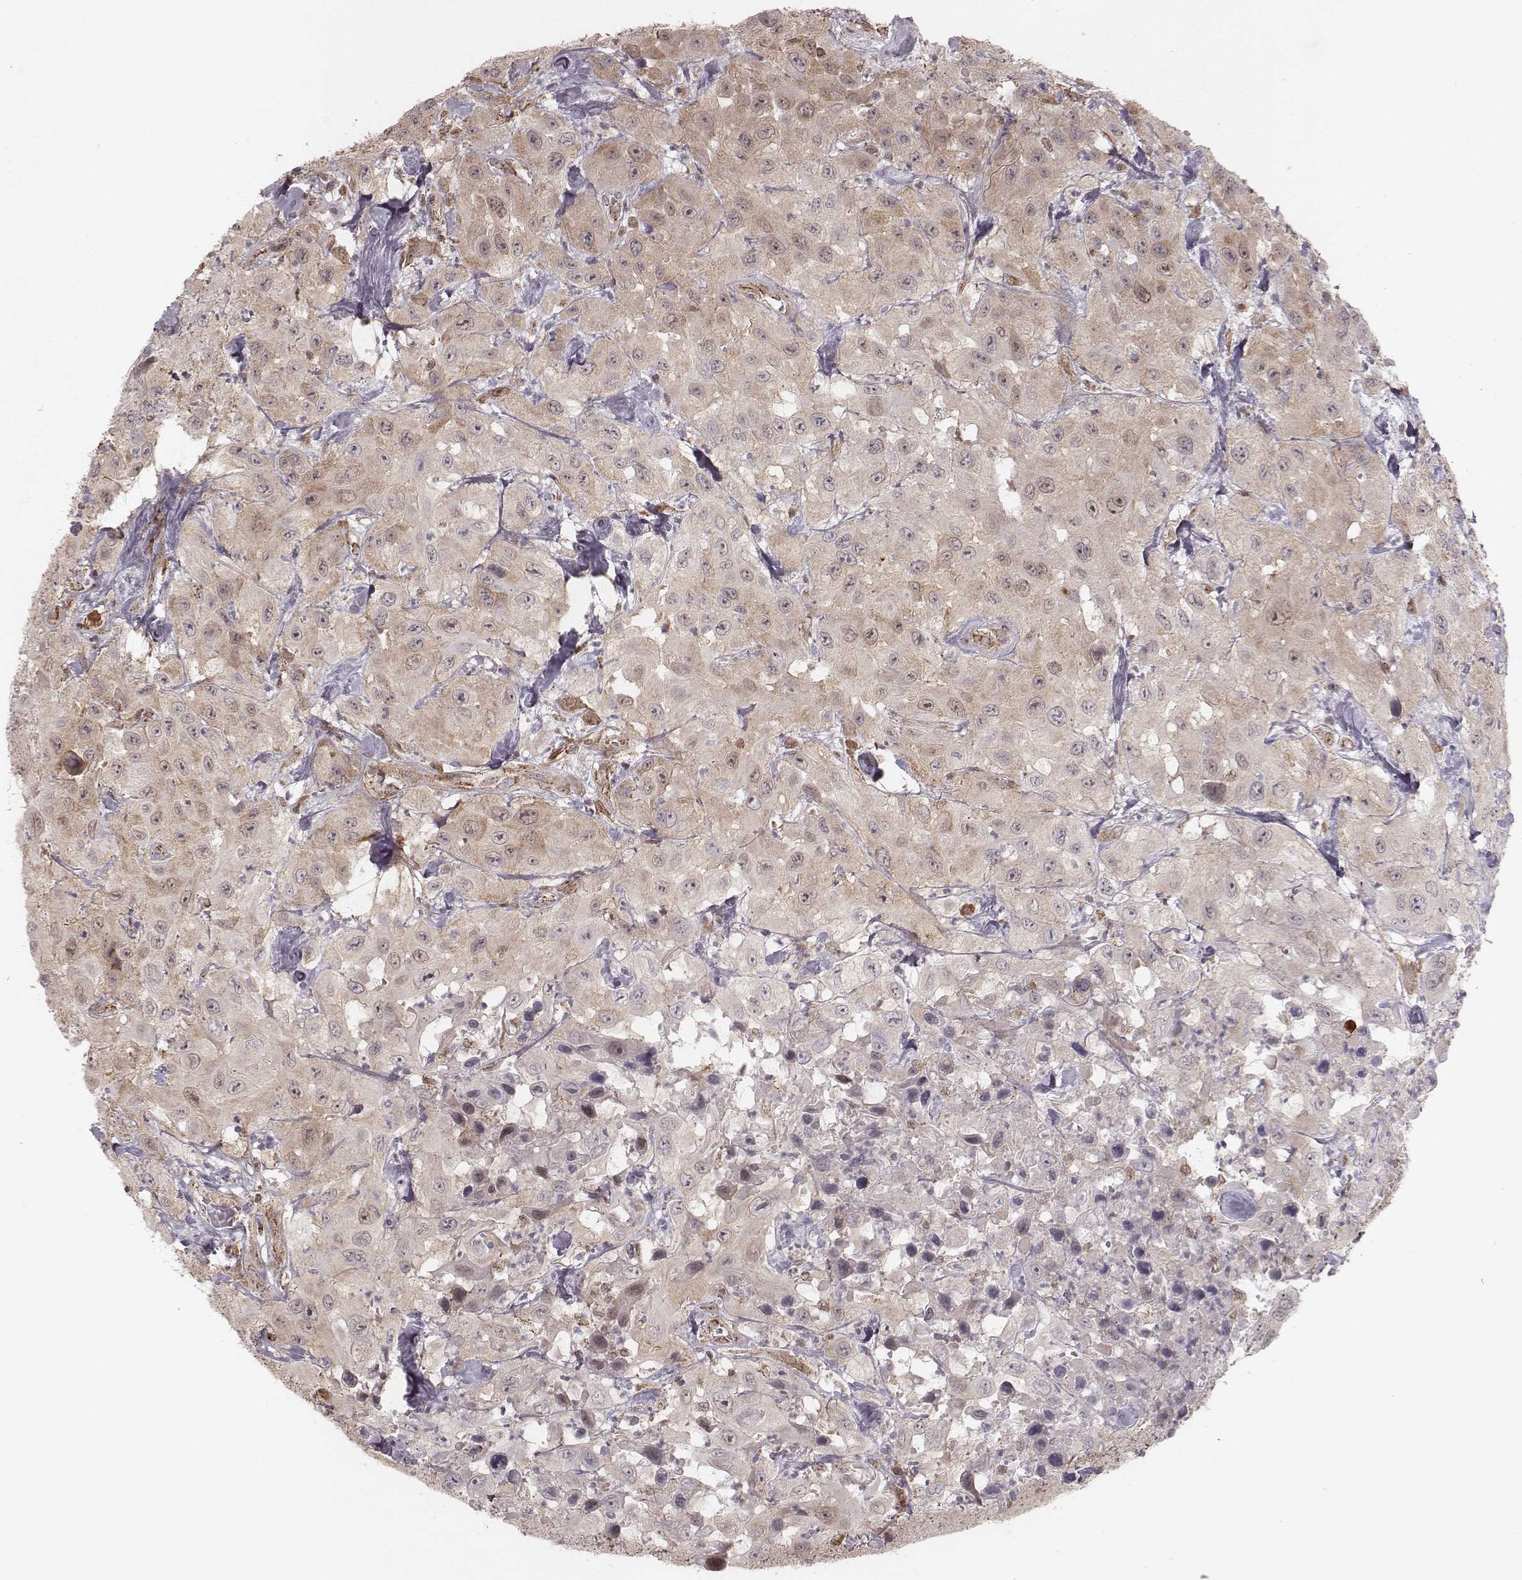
{"staining": {"intensity": "moderate", "quantity": "<25%", "location": "cytoplasmic/membranous"}, "tissue": "urothelial cancer", "cell_type": "Tumor cells", "image_type": "cancer", "snomed": [{"axis": "morphology", "description": "Urothelial carcinoma, High grade"}, {"axis": "topography", "description": "Urinary bladder"}], "caption": "Urothelial cancer was stained to show a protein in brown. There is low levels of moderate cytoplasmic/membranous positivity in about <25% of tumor cells. The protein is shown in brown color, while the nuclei are stained blue.", "gene": "NDUFA7", "patient": {"sex": "male", "age": 79}}